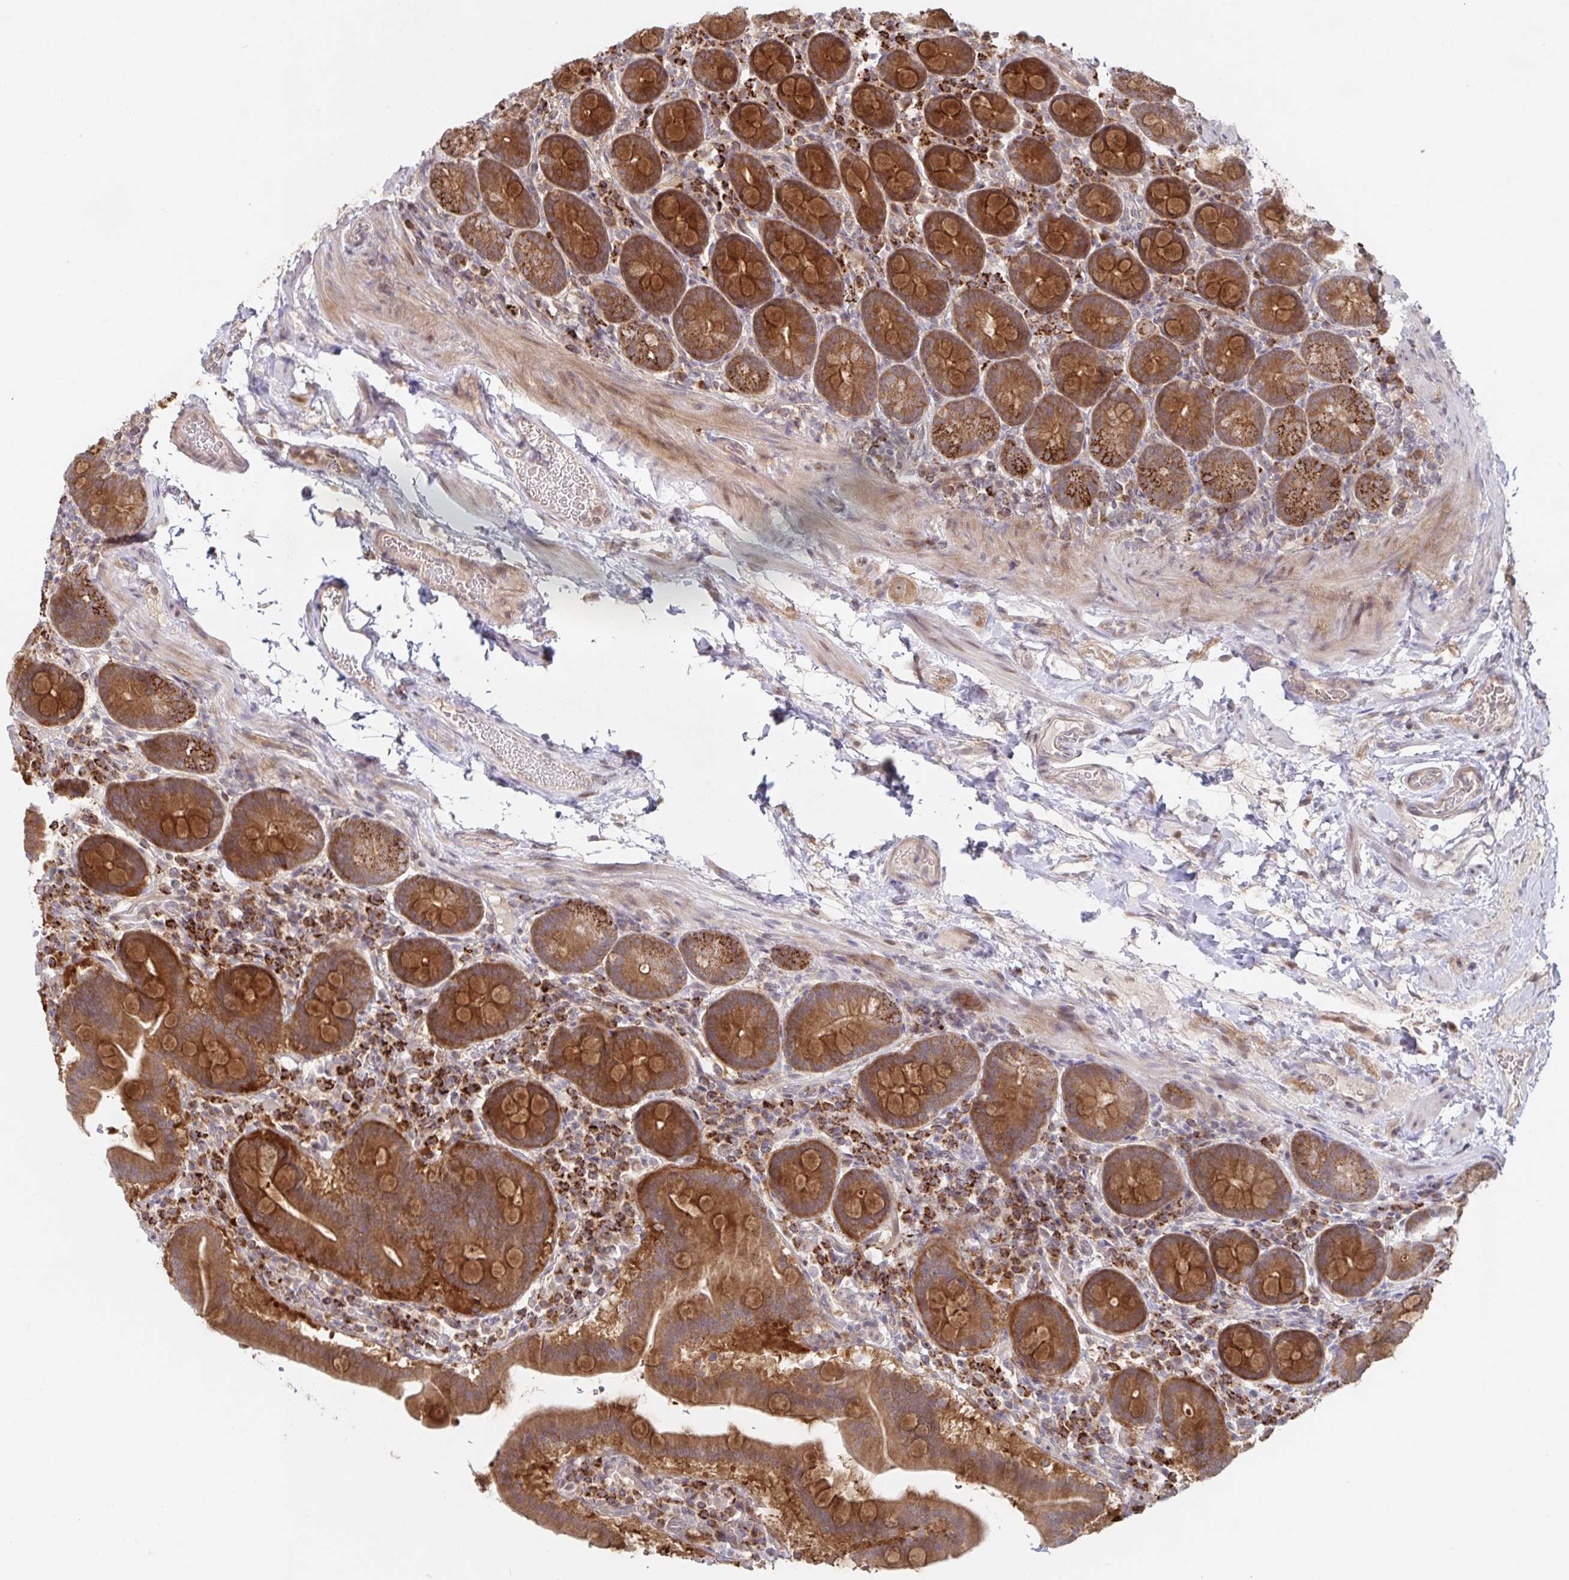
{"staining": {"intensity": "strong", "quantity": ">75%", "location": "cytoplasmic/membranous"}, "tissue": "small intestine", "cell_type": "Glandular cells", "image_type": "normal", "snomed": [{"axis": "morphology", "description": "Normal tissue, NOS"}, {"axis": "topography", "description": "Small intestine"}], "caption": "Approximately >75% of glandular cells in normal human small intestine demonstrate strong cytoplasmic/membranous protein expression as visualized by brown immunohistochemical staining.", "gene": "AACS", "patient": {"sex": "male", "age": 26}}